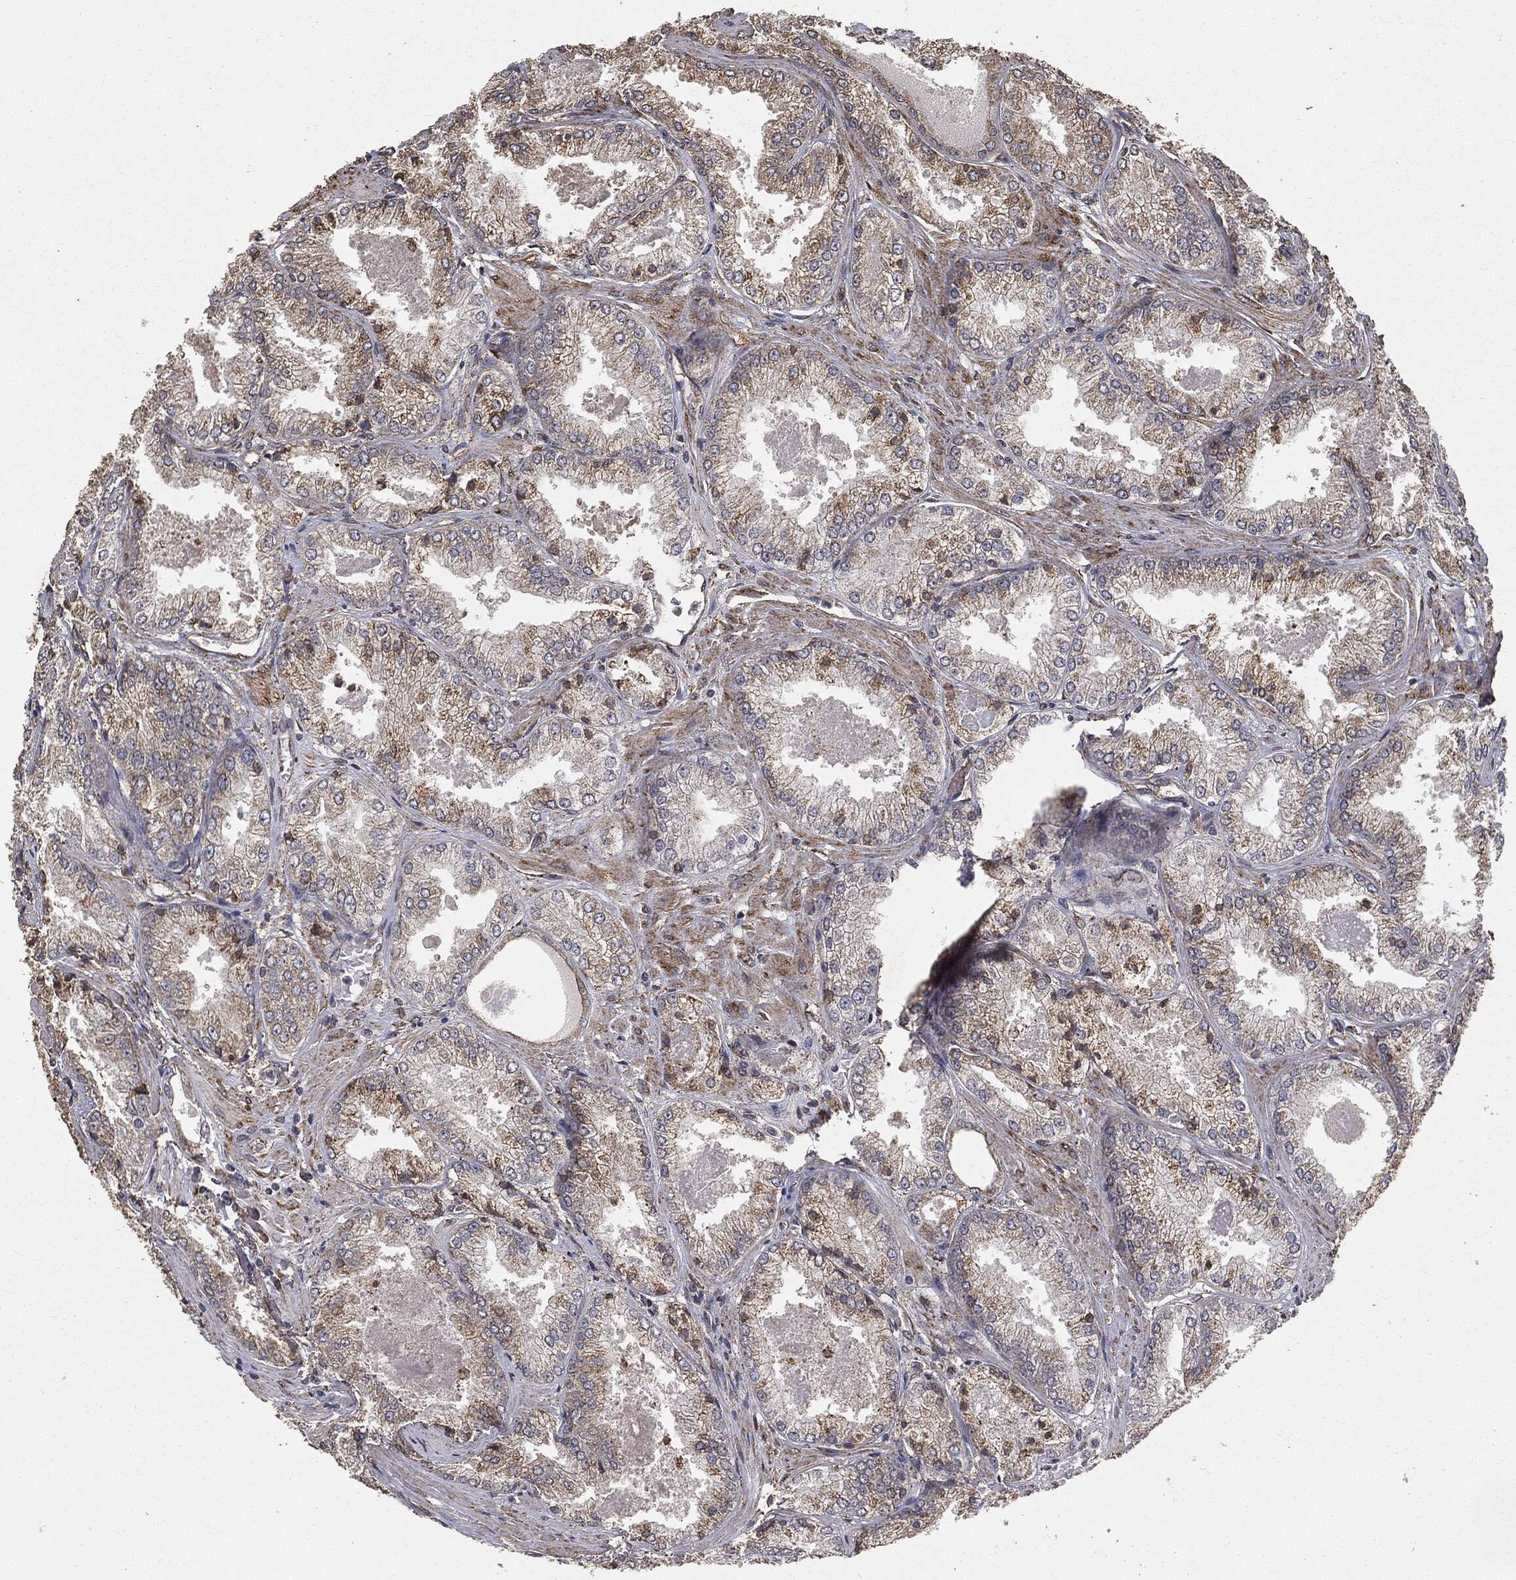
{"staining": {"intensity": "weak", "quantity": "<25%", "location": "cytoplasmic/membranous"}, "tissue": "prostate cancer", "cell_type": "Tumor cells", "image_type": "cancer", "snomed": [{"axis": "morphology", "description": "Adenocarcinoma, Low grade"}, {"axis": "topography", "description": "Prostate"}], "caption": "The histopathology image displays no staining of tumor cells in low-grade adenocarcinoma (prostate).", "gene": "MTOR", "patient": {"sex": "male", "age": 68}}